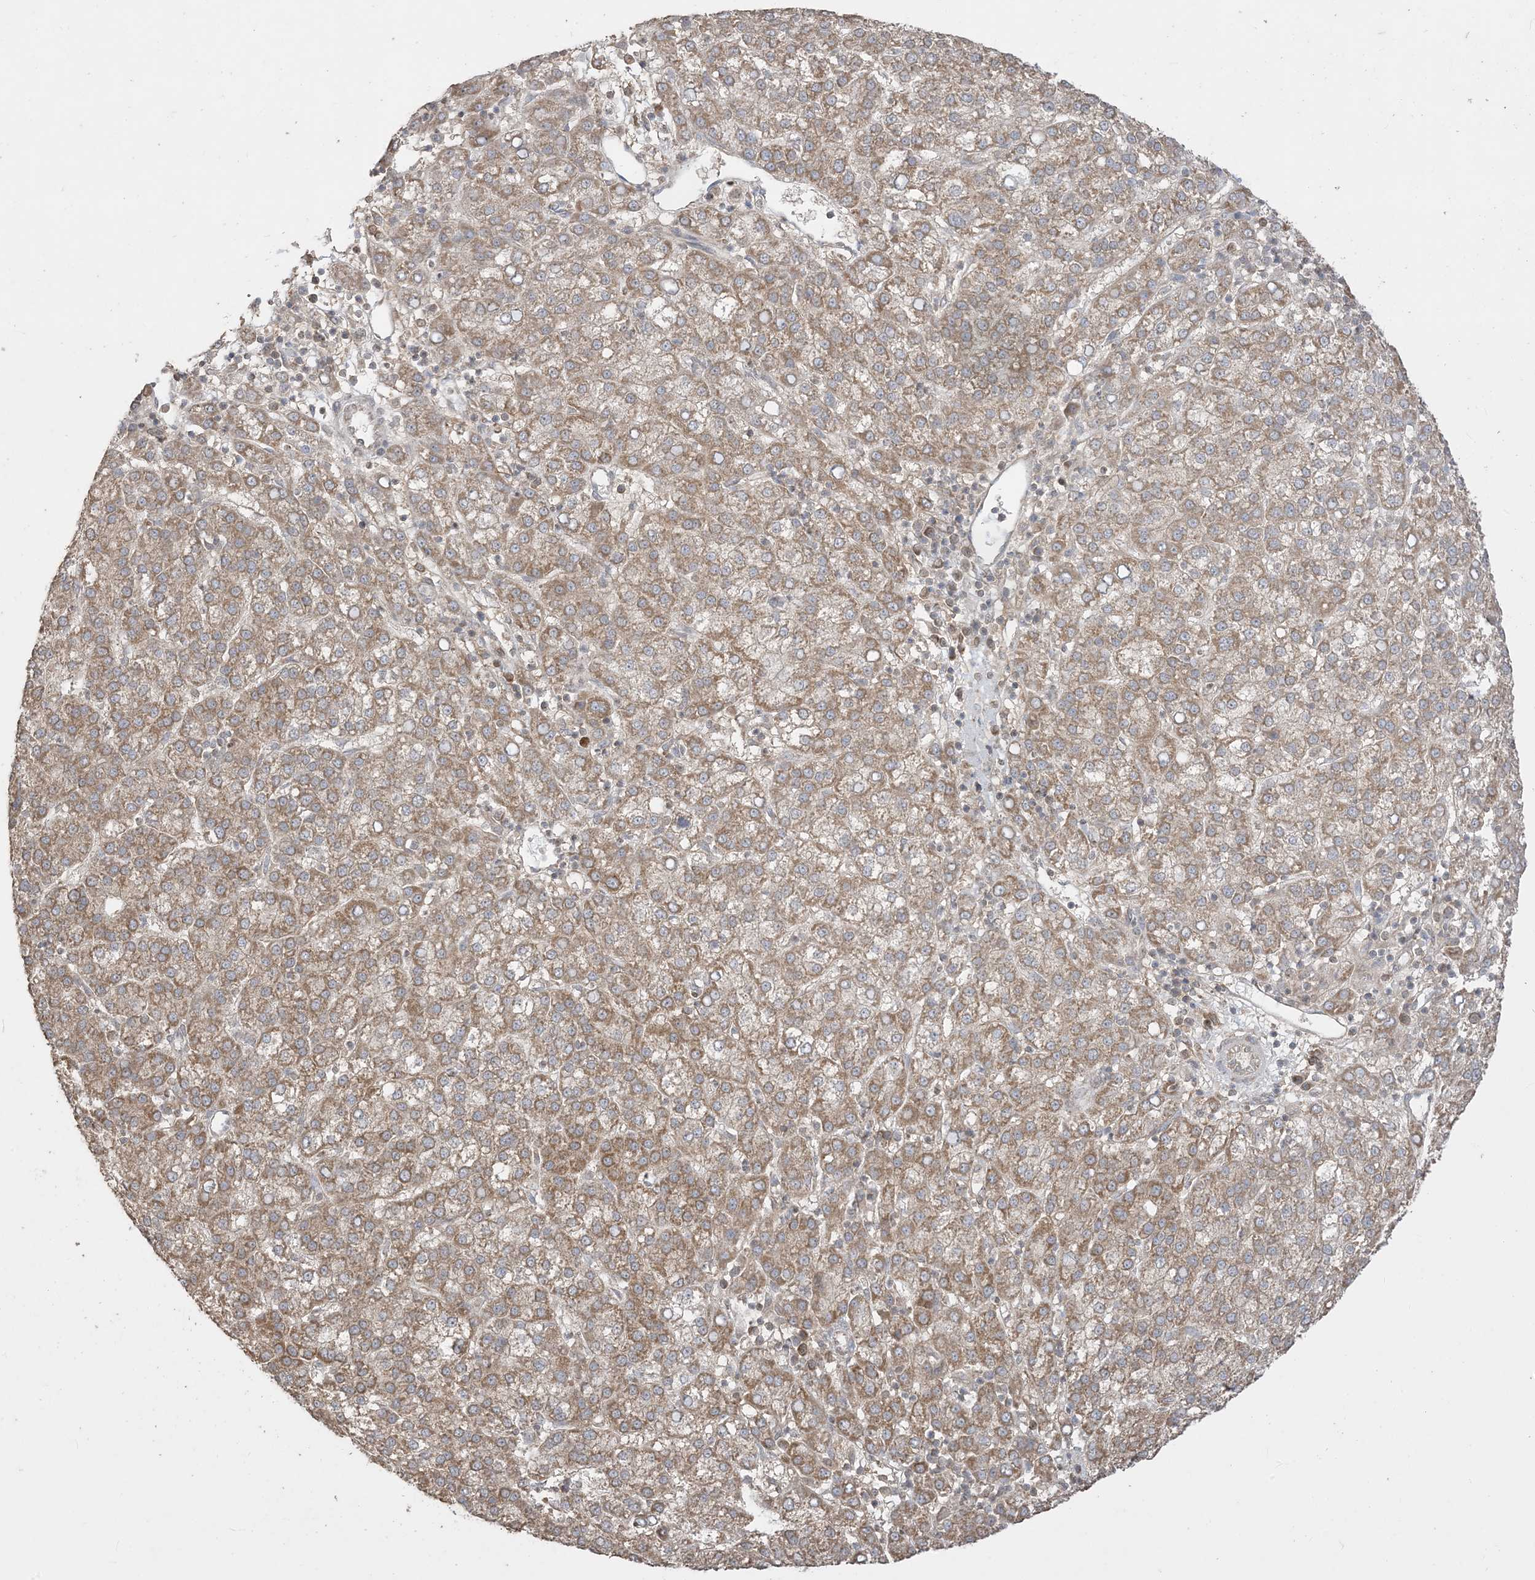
{"staining": {"intensity": "strong", "quantity": ">75%", "location": "cytoplasmic/membranous"}, "tissue": "liver cancer", "cell_type": "Tumor cells", "image_type": "cancer", "snomed": [{"axis": "morphology", "description": "Carcinoma, Hepatocellular, NOS"}, {"axis": "topography", "description": "Liver"}], "caption": "A brown stain highlights strong cytoplasmic/membranous staining of a protein in human liver cancer (hepatocellular carcinoma) tumor cells.", "gene": "SIRT3", "patient": {"sex": "female", "age": 58}}